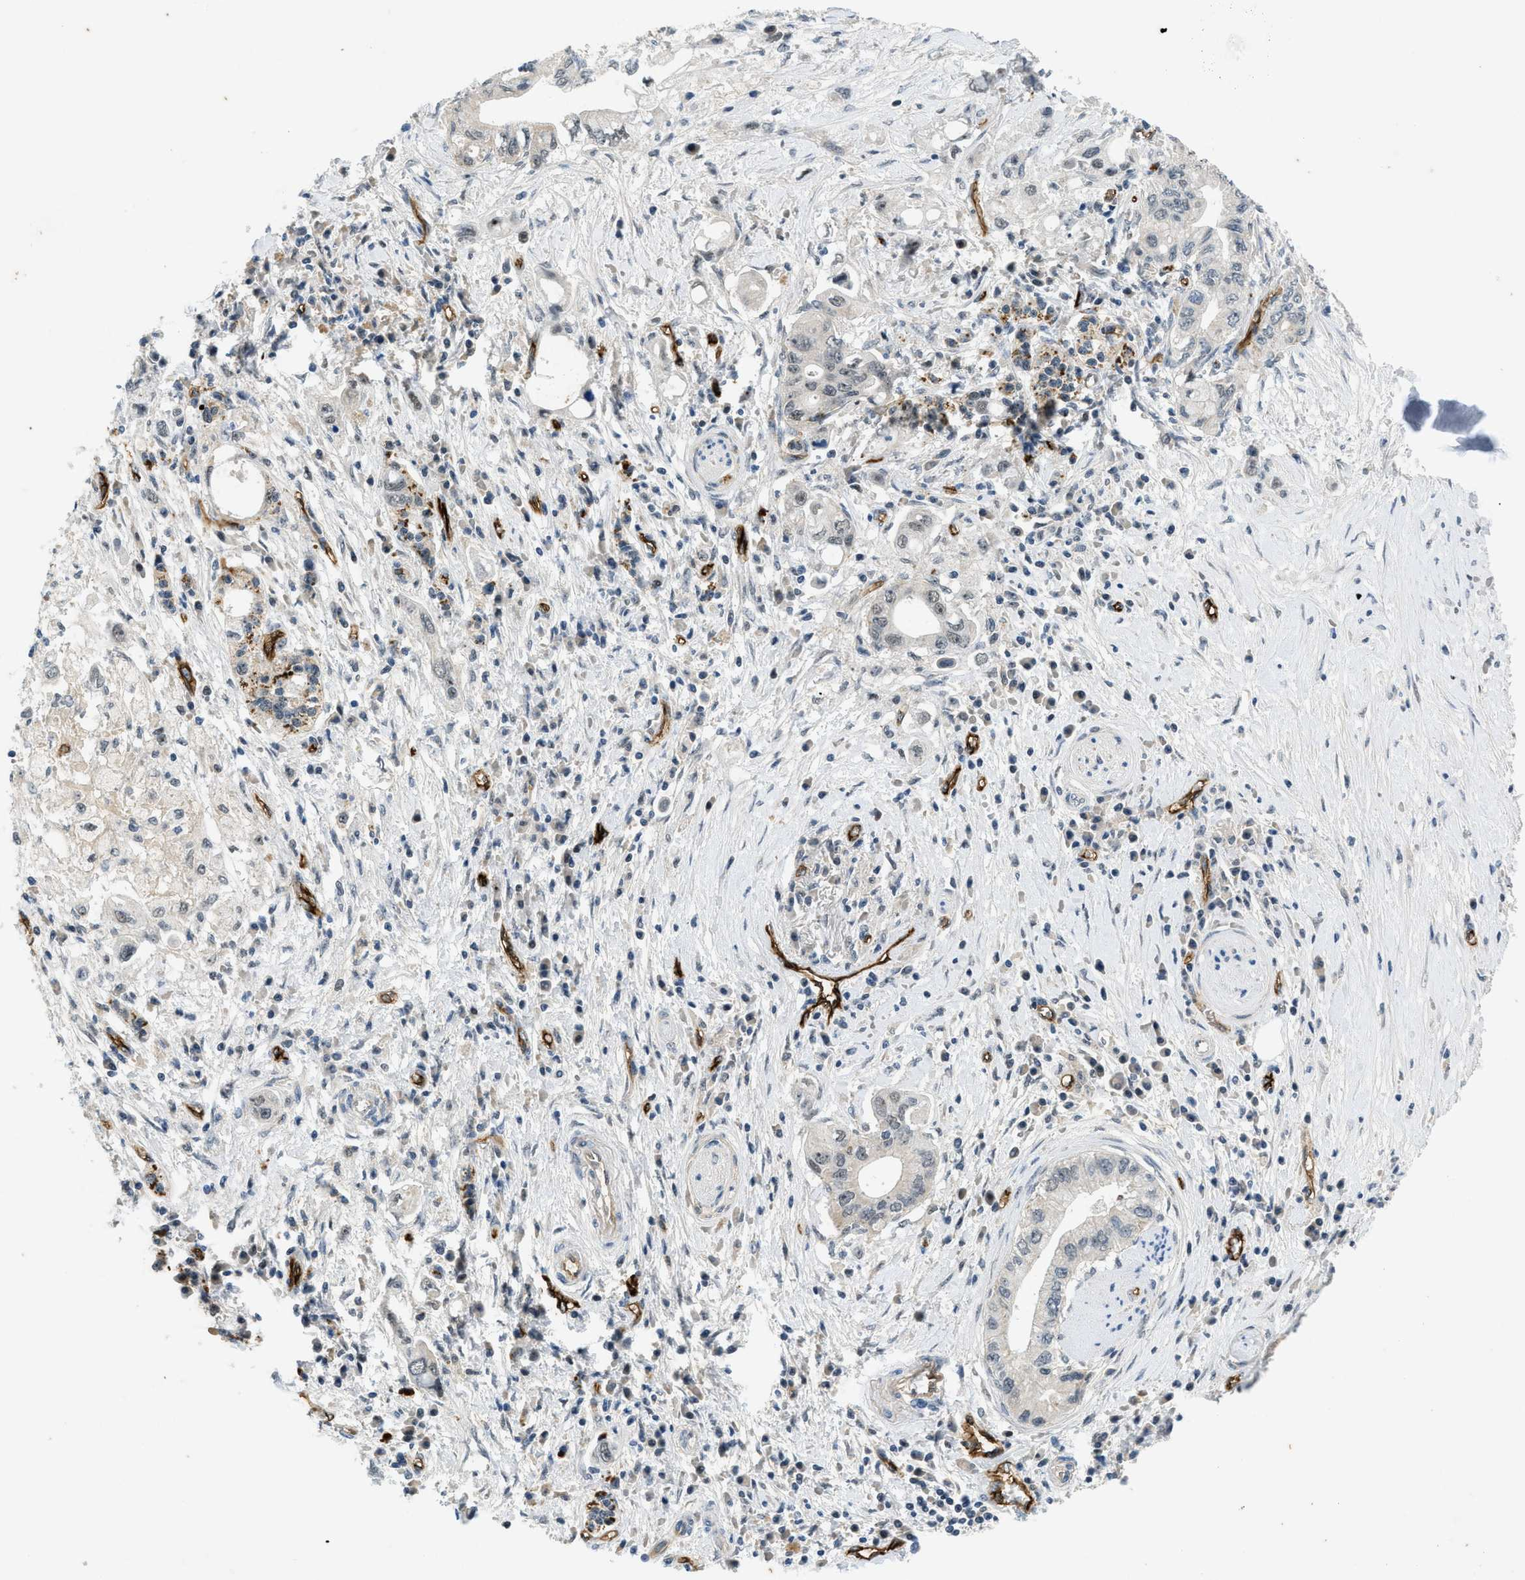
{"staining": {"intensity": "negative", "quantity": "none", "location": "none"}, "tissue": "pancreatic cancer", "cell_type": "Tumor cells", "image_type": "cancer", "snomed": [{"axis": "morphology", "description": "Adenocarcinoma, NOS"}, {"axis": "topography", "description": "Pancreas"}], "caption": "Pancreatic cancer was stained to show a protein in brown. There is no significant expression in tumor cells.", "gene": "SLCO2A1", "patient": {"sex": "female", "age": 73}}